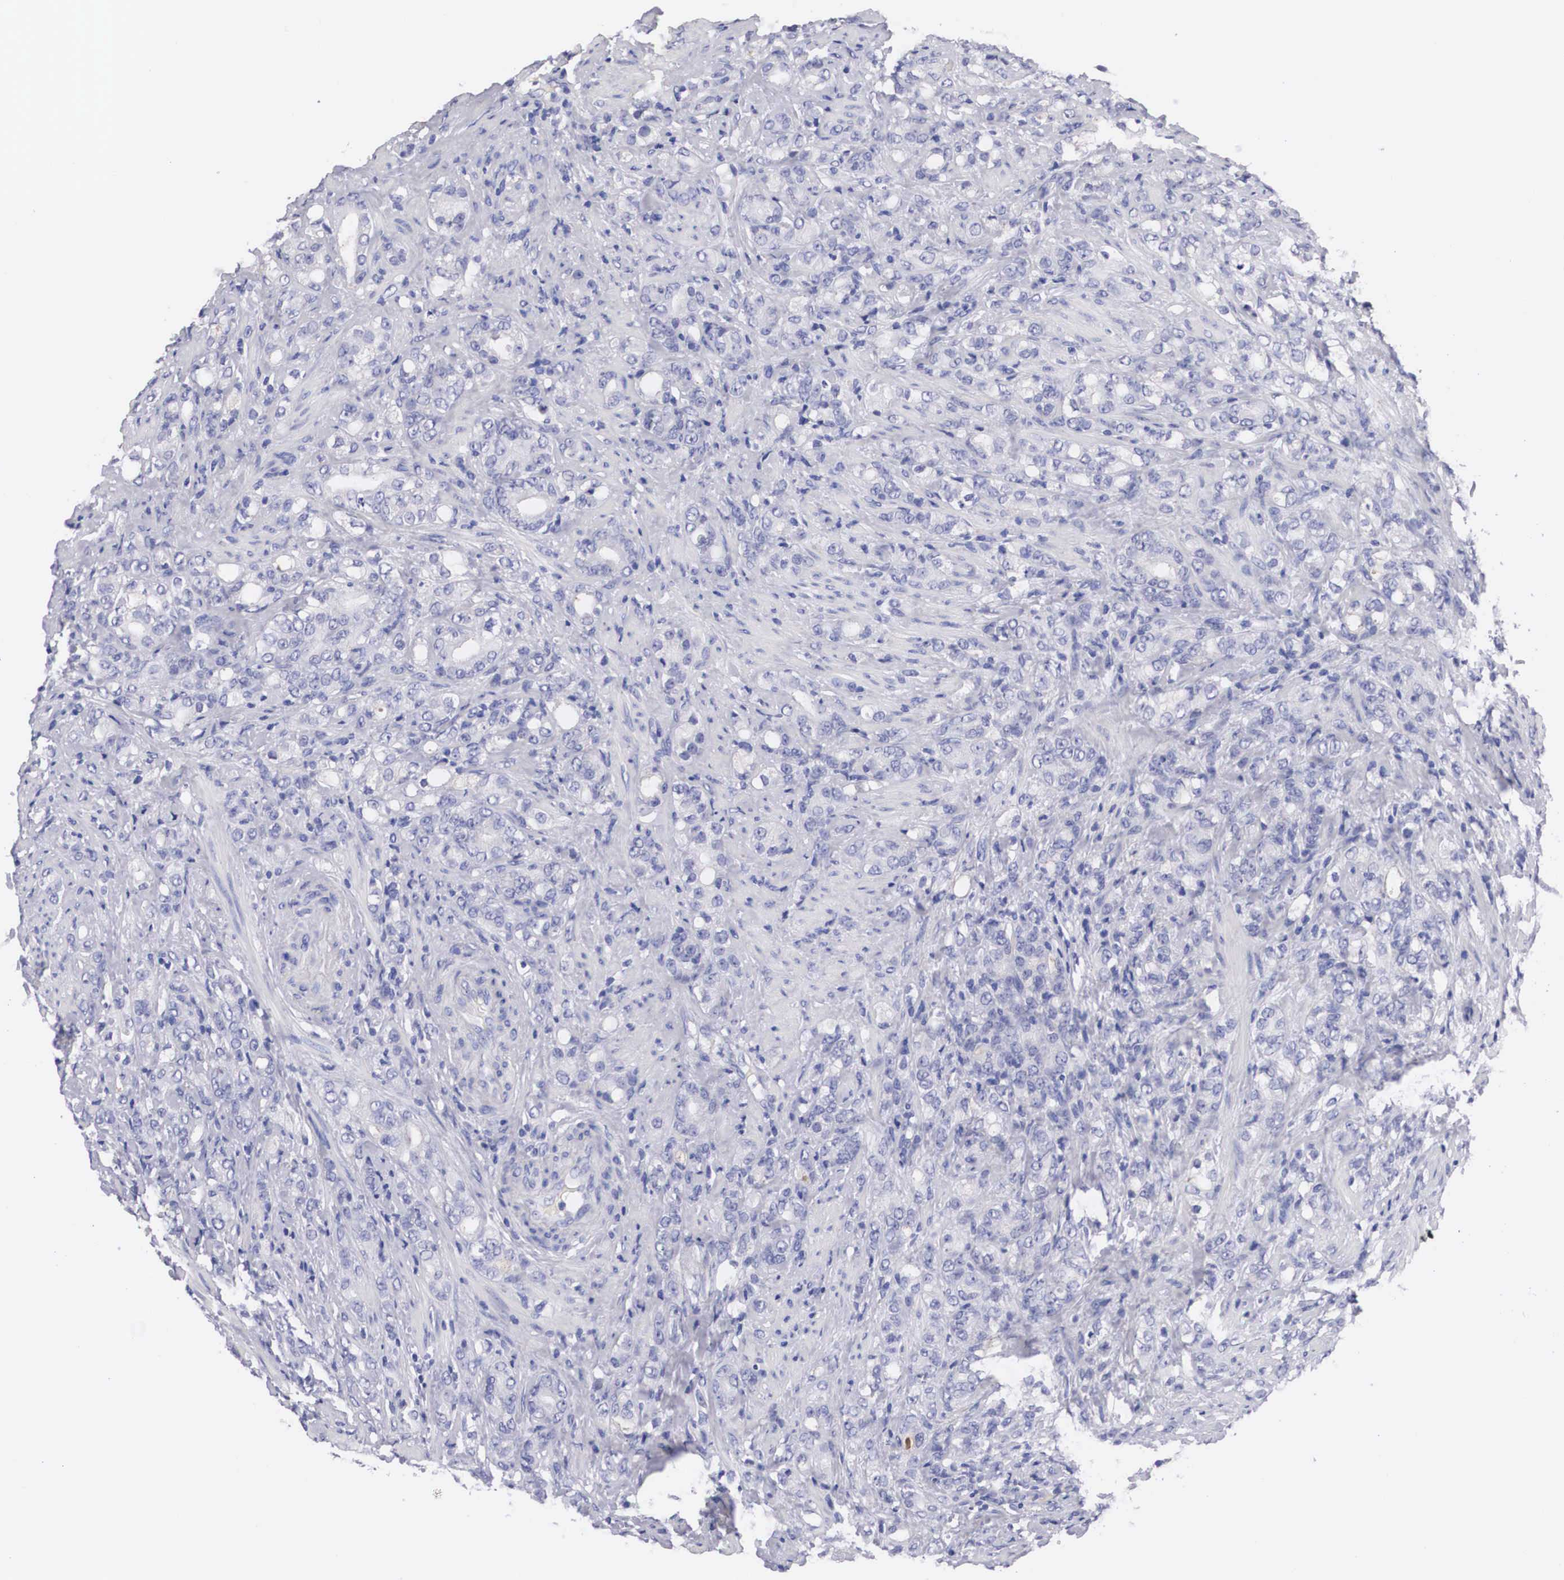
{"staining": {"intensity": "negative", "quantity": "none", "location": "none"}, "tissue": "prostate cancer", "cell_type": "Tumor cells", "image_type": "cancer", "snomed": [{"axis": "morphology", "description": "Adenocarcinoma, Medium grade"}, {"axis": "topography", "description": "Prostate"}], "caption": "The image demonstrates no significant expression in tumor cells of prostate cancer (medium-grade adenocarcinoma).", "gene": "ABHD4", "patient": {"sex": "male", "age": 59}}